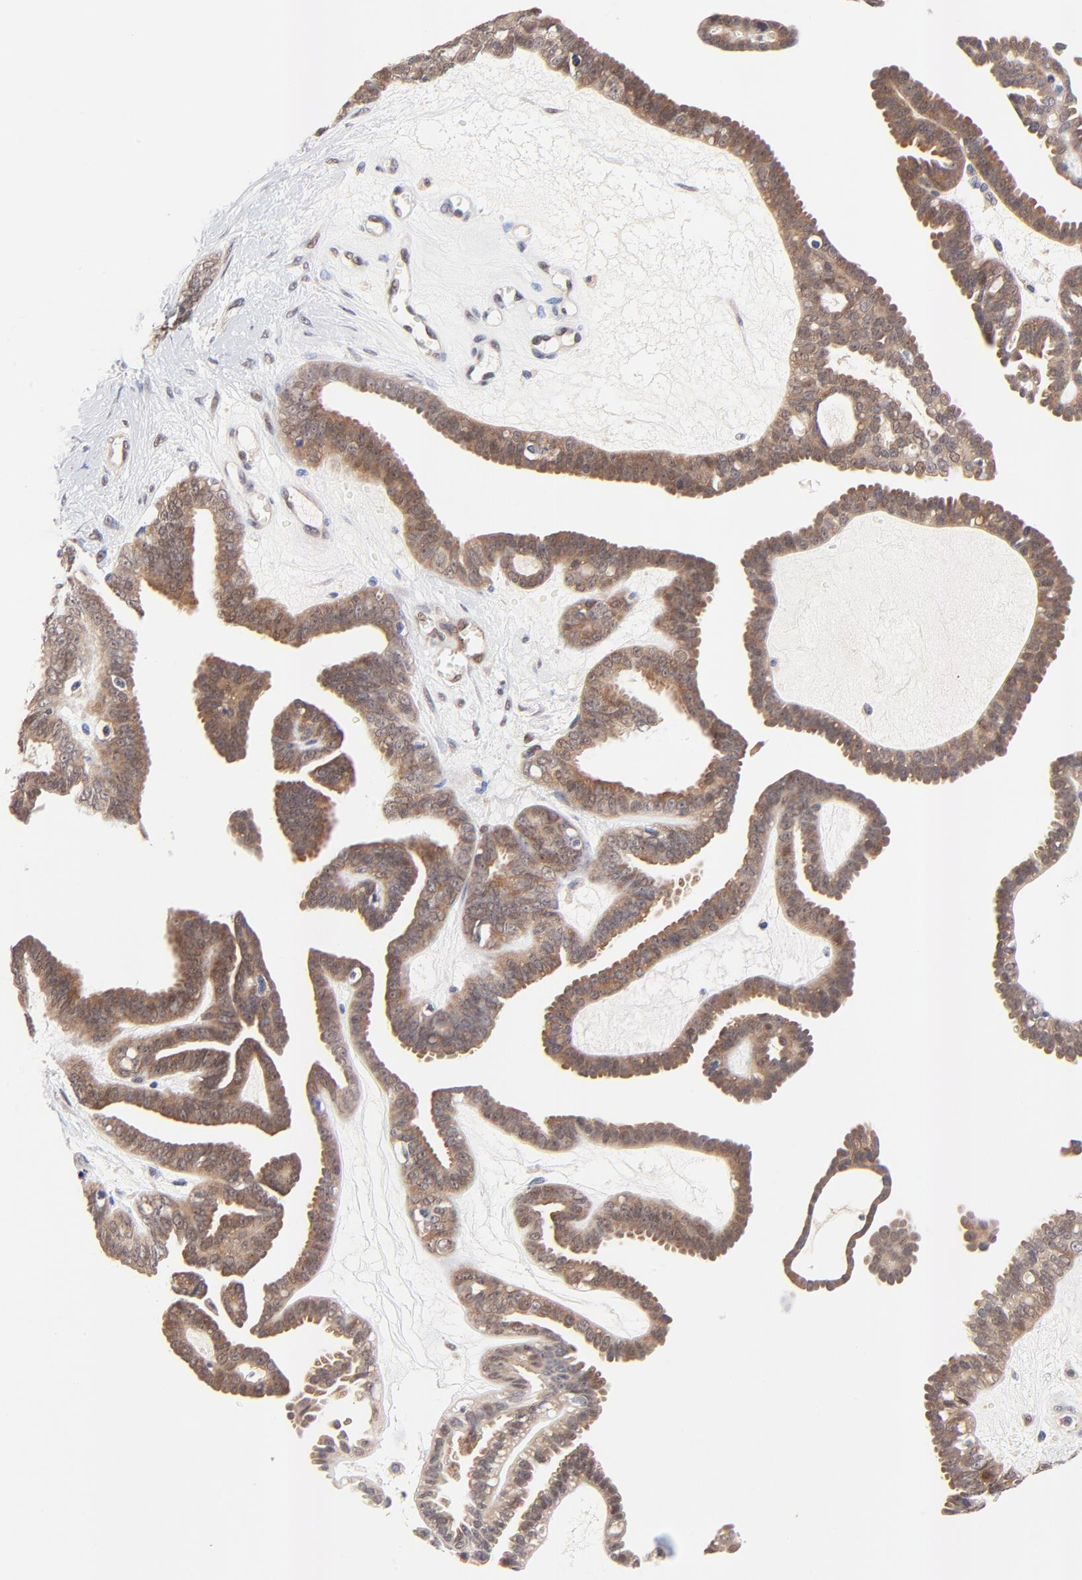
{"staining": {"intensity": "moderate", "quantity": ">75%", "location": "cytoplasmic/membranous,nuclear"}, "tissue": "ovarian cancer", "cell_type": "Tumor cells", "image_type": "cancer", "snomed": [{"axis": "morphology", "description": "Cystadenocarcinoma, serous, NOS"}, {"axis": "topography", "description": "Ovary"}], "caption": "Ovarian serous cystadenocarcinoma tissue displays moderate cytoplasmic/membranous and nuclear staining in approximately >75% of tumor cells, visualized by immunohistochemistry.", "gene": "TXNL1", "patient": {"sex": "female", "age": 71}}